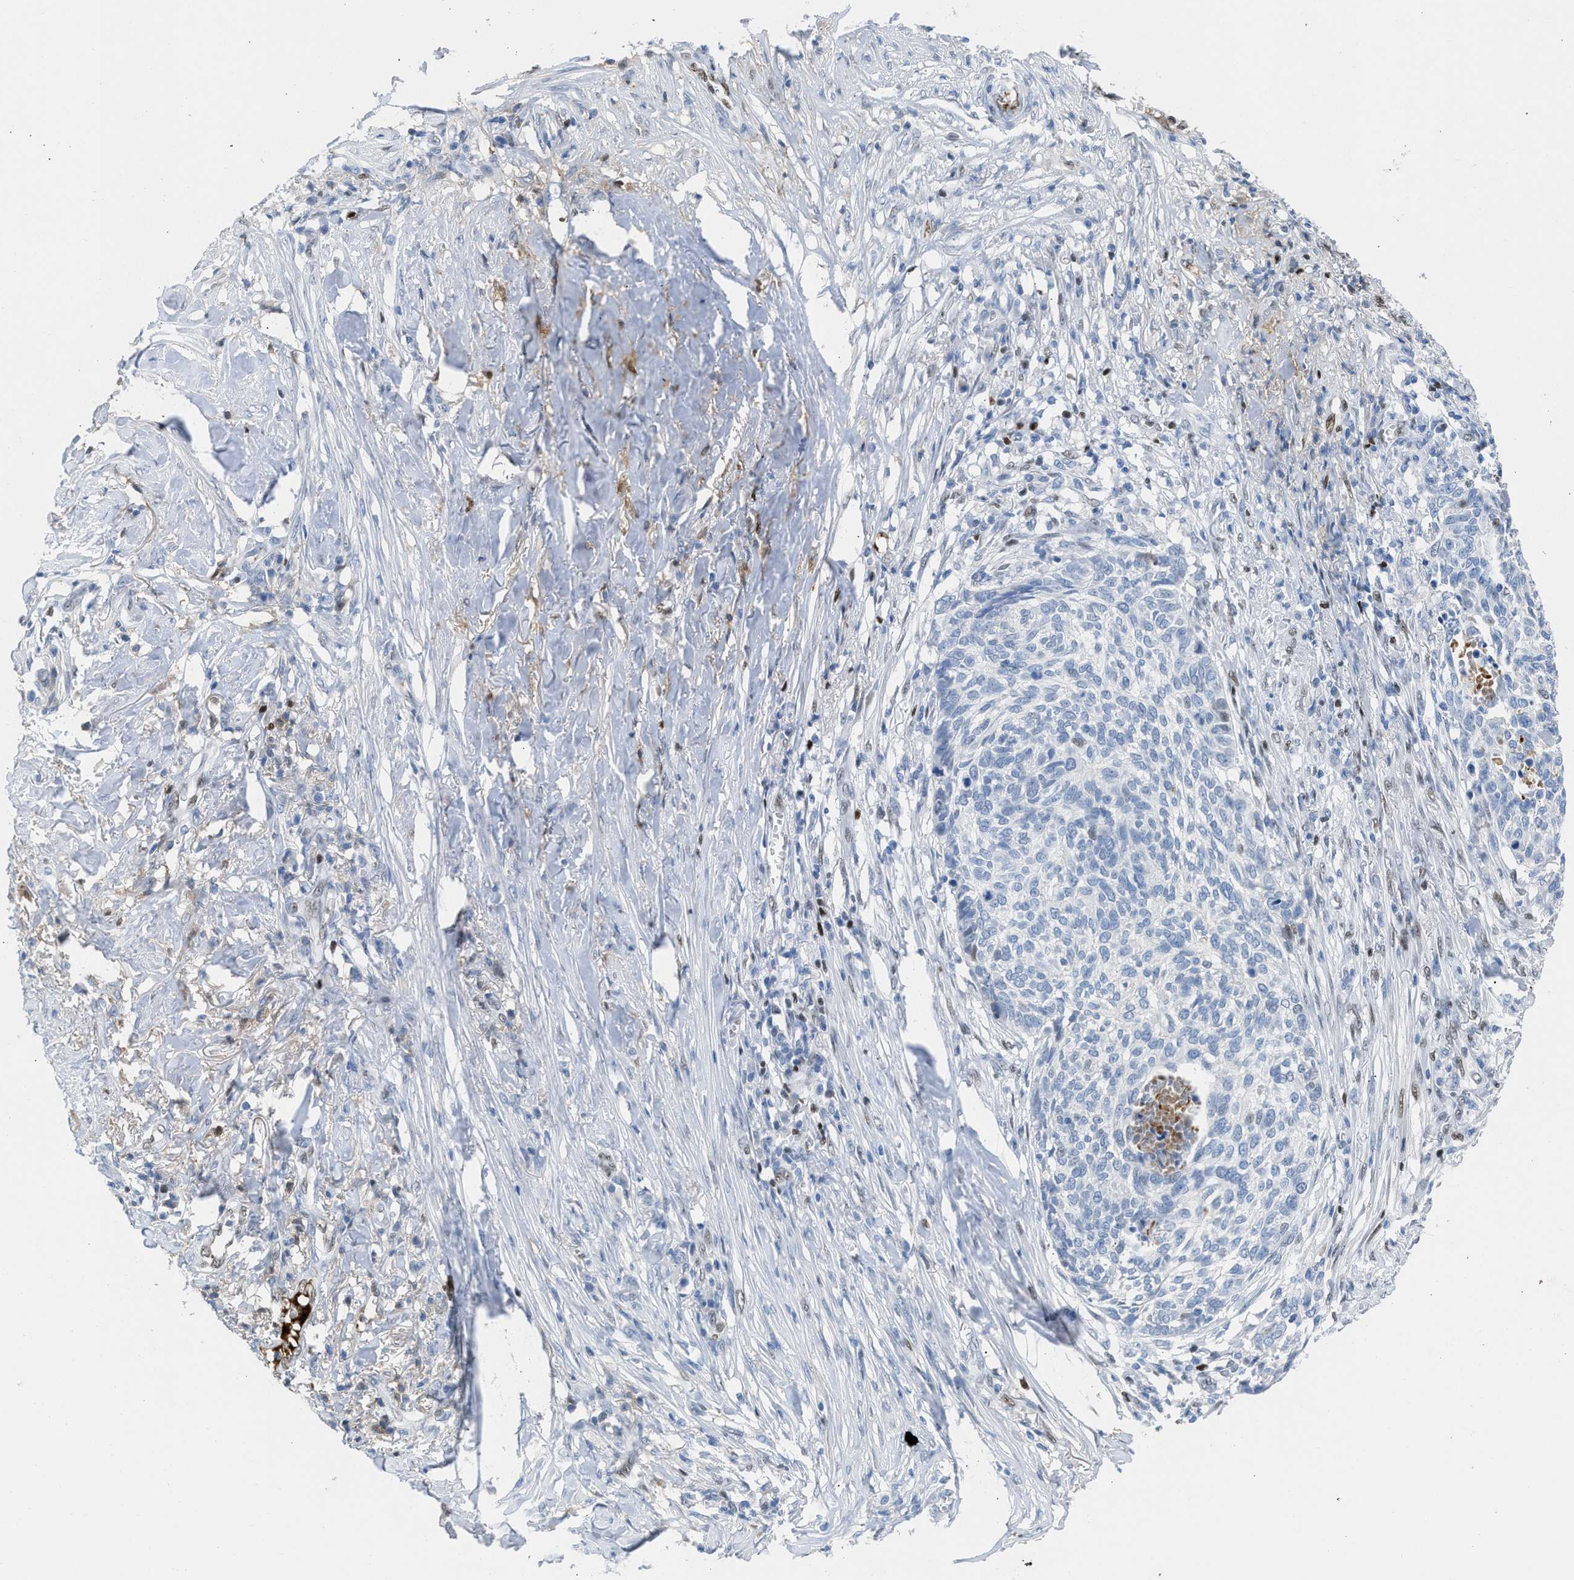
{"staining": {"intensity": "negative", "quantity": "none", "location": "none"}, "tissue": "skin cancer", "cell_type": "Tumor cells", "image_type": "cancer", "snomed": [{"axis": "morphology", "description": "Basal cell carcinoma"}, {"axis": "topography", "description": "Skin"}], "caption": "Basal cell carcinoma (skin) was stained to show a protein in brown. There is no significant positivity in tumor cells.", "gene": "LEF1", "patient": {"sex": "male", "age": 85}}